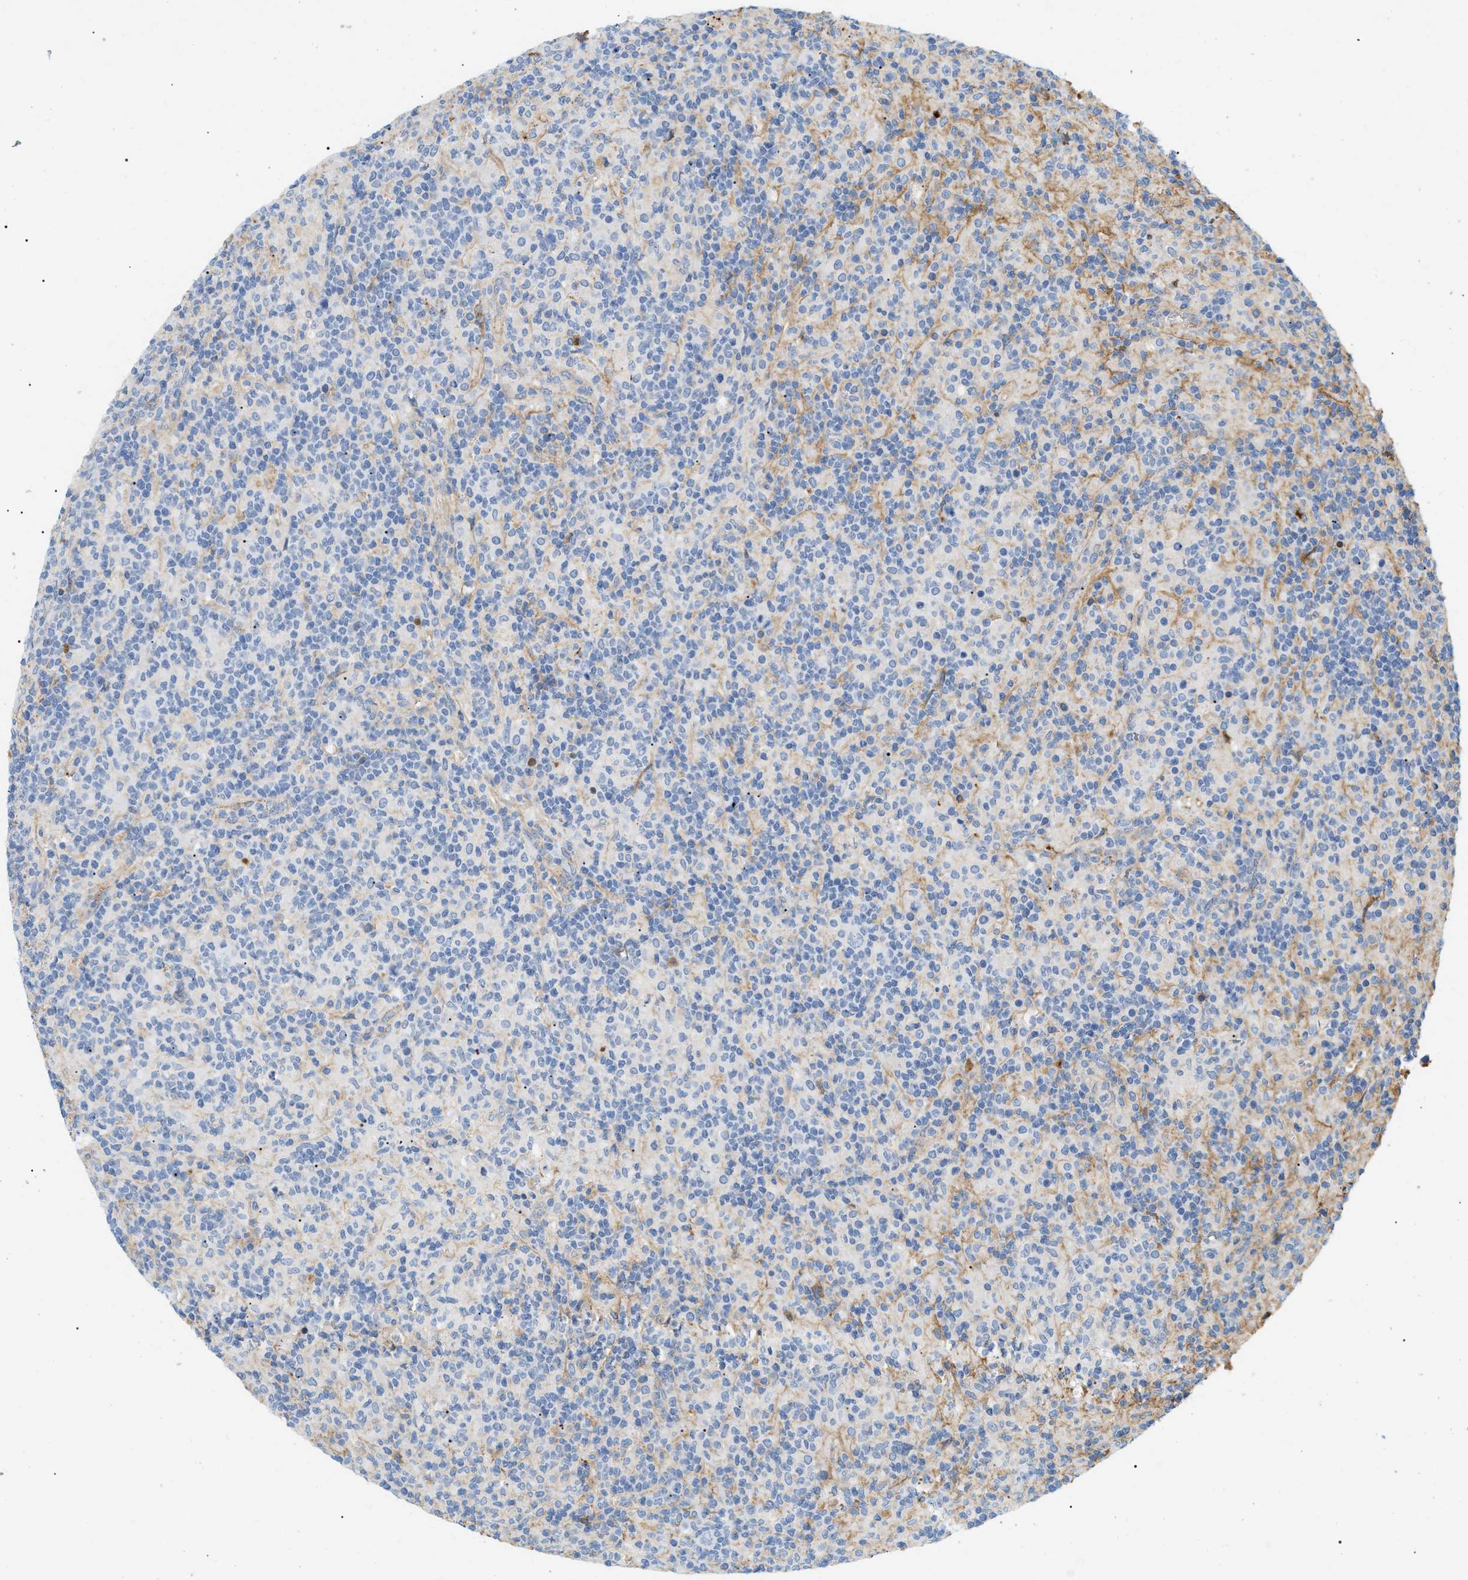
{"staining": {"intensity": "negative", "quantity": "none", "location": "none"}, "tissue": "lymphoma", "cell_type": "Tumor cells", "image_type": "cancer", "snomed": [{"axis": "morphology", "description": "Hodgkin's disease, NOS"}, {"axis": "topography", "description": "Lymph node"}], "caption": "Immunohistochemical staining of Hodgkin's disease reveals no significant staining in tumor cells.", "gene": "CFH", "patient": {"sex": "male", "age": 70}}